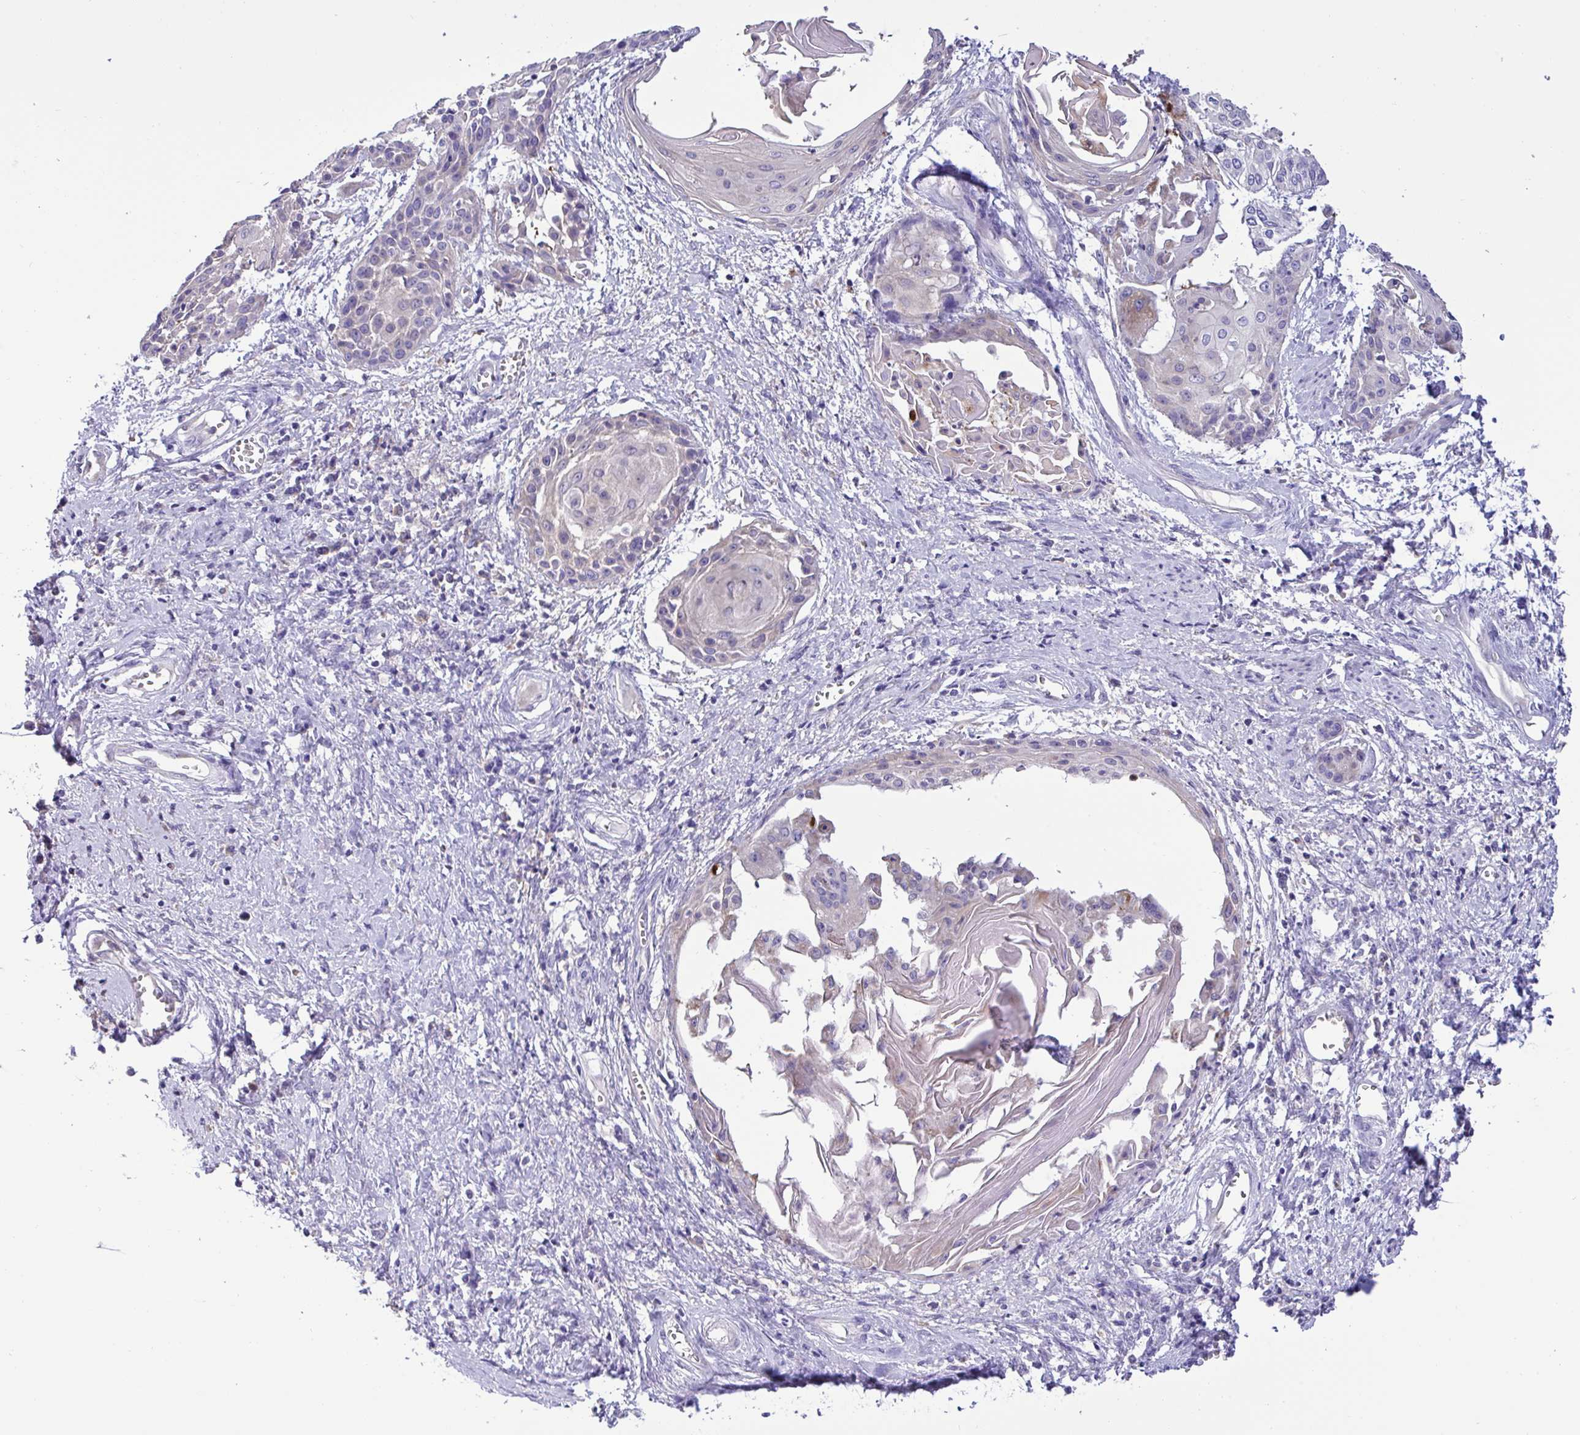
{"staining": {"intensity": "negative", "quantity": "none", "location": "none"}, "tissue": "cervical cancer", "cell_type": "Tumor cells", "image_type": "cancer", "snomed": [{"axis": "morphology", "description": "Squamous cell carcinoma, NOS"}, {"axis": "topography", "description": "Cervix"}], "caption": "Immunohistochemistry micrograph of neoplastic tissue: cervical squamous cell carcinoma stained with DAB (3,3'-diaminobenzidine) shows no significant protein positivity in tumor cells.", "gene": "ST8SIA2", "patient": {"sex": "female", "age": 57}}